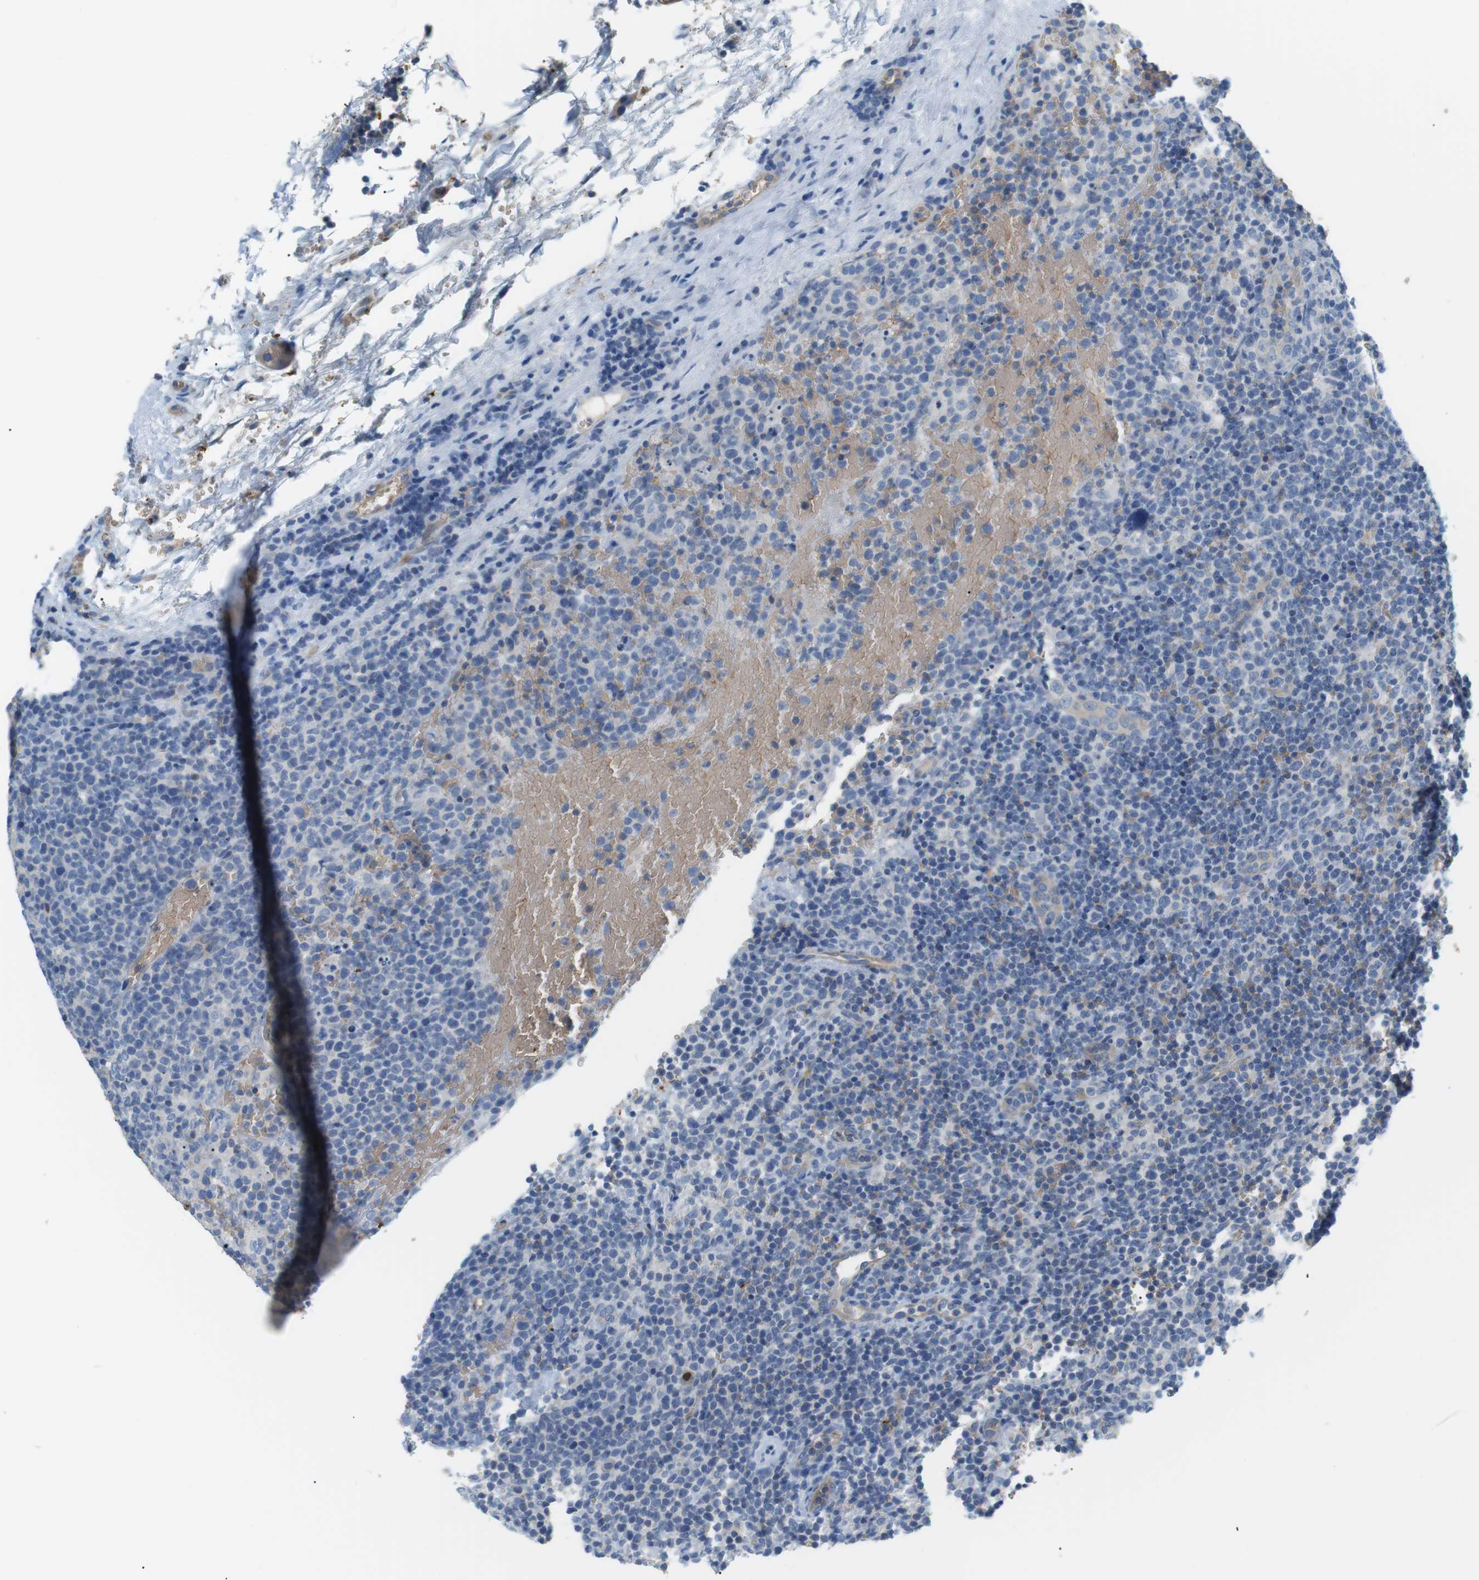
{"staining": {"intensity": "negative", "quantity": "none", "location": "none"}, "tissue": "lymphoma", "cell_type": "Tumor cells", "image_type": "cancer", "snomed": [{"axis": "morphology", "description": "Malignant lymphoma, non-Hodgkin's type, High grade"}, {"axis": "topography", "description": "Lymph node"}], "caption": "Tumor cells are negative for protein expression in human high-grade malignant lymphoma, non-Hodgkin's type. (DAB (3,3'-diaminobenzidine) immunohistochemistry (IHC) visualized using brightfield microscopy, high magnification).", "gene": "ADCY10", "patient": {"sex": "male", "age": 61}}